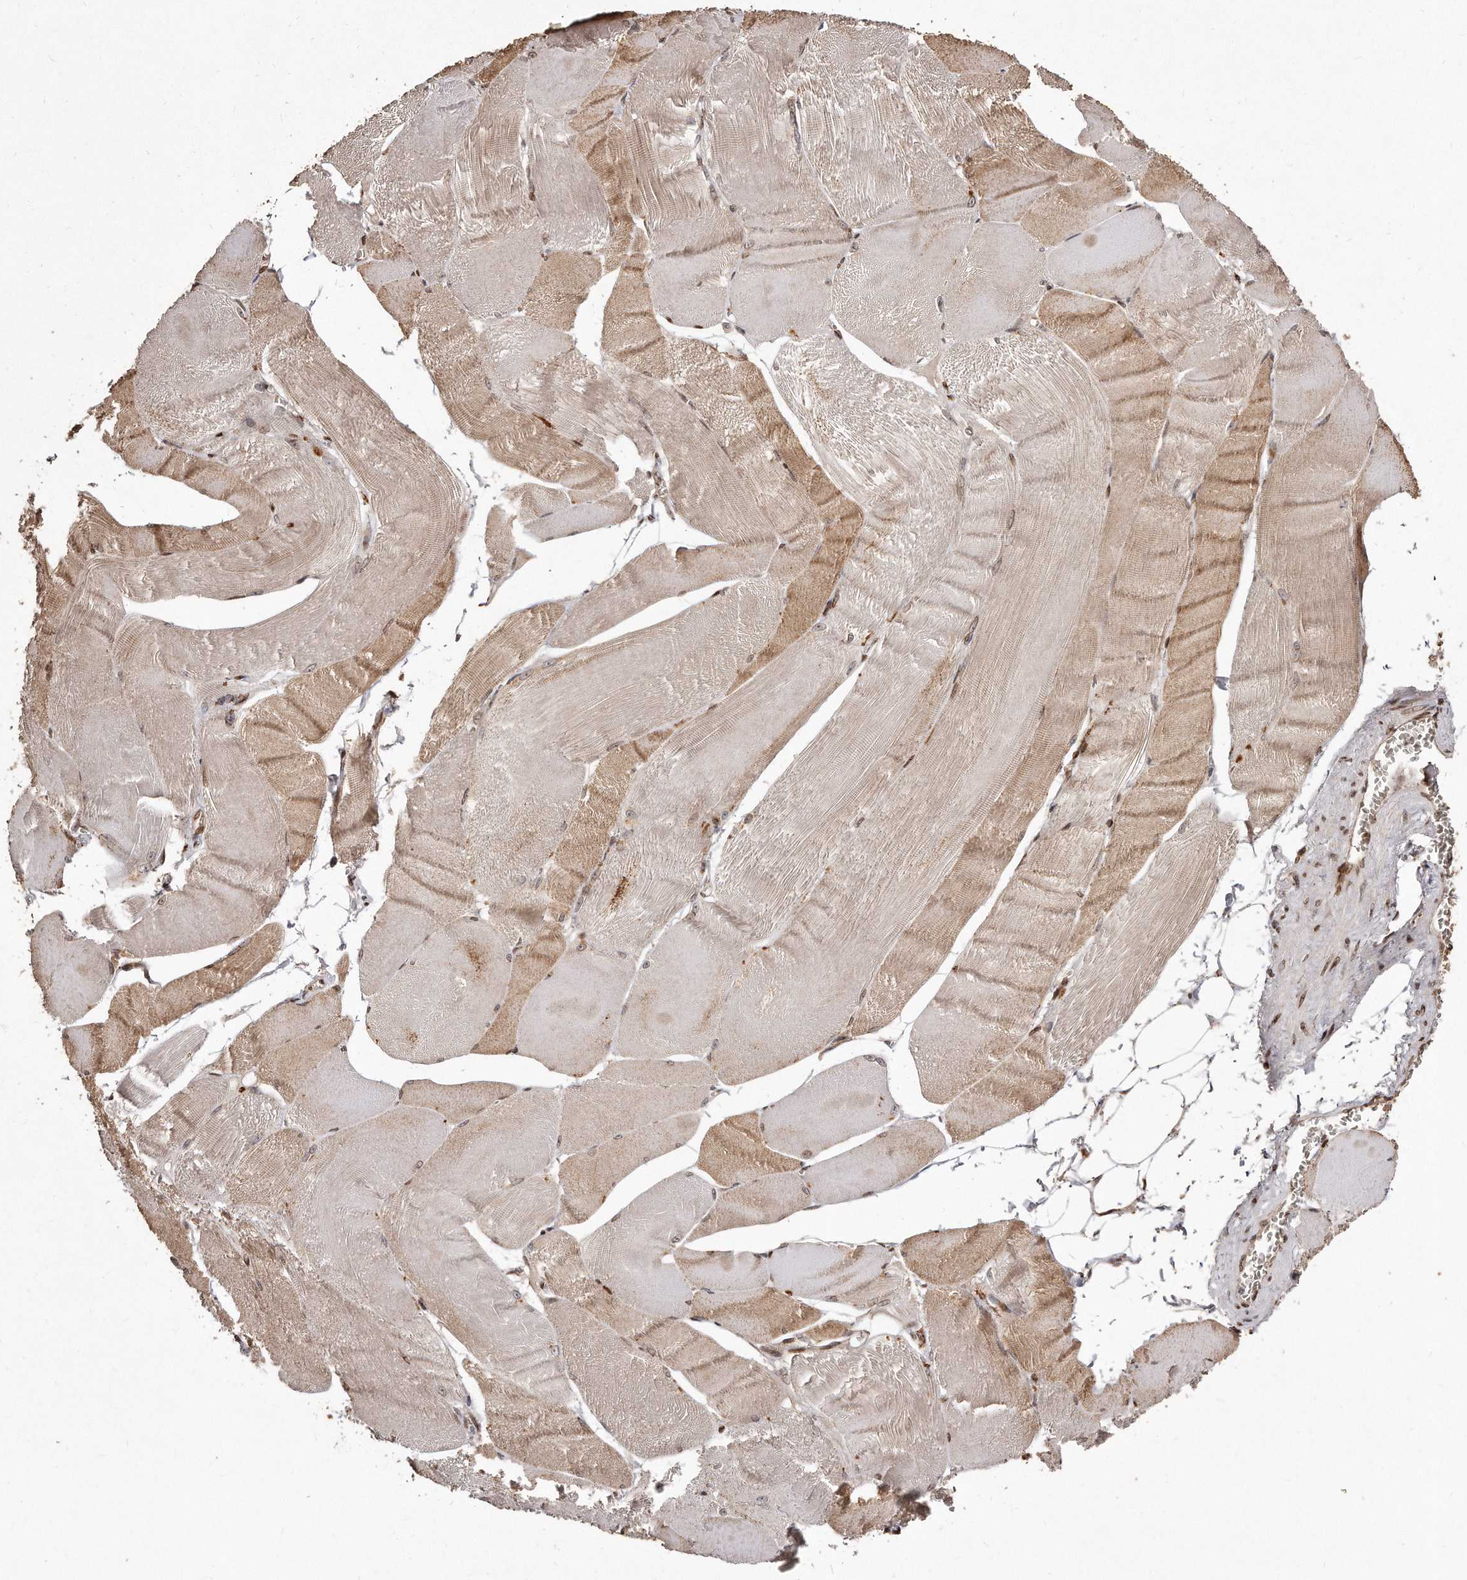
{"staining": {"intensity": "moderate", "quantity": ">75%", "location": "cytoplasmic/membranous,nuclear"}, "tissue": "skeletal muscle", "cell_type": "Myocytes", "image_type": "normal", "snomed": [{"axis": "morphology", "description": "Normal tissue, NOS"}, {"axis": "morphology", "description": "Basal cell carcinoma"}, {"axis": "topography", "description": "Skeletal muscle"}], "caption": "Skeletal muscle stained with immunohistochemistry reveals moderate cytoplasmic/membranous,nuclear positivity in approximately >75% of myocytes.", "gene": "HASPIN", "patient": {"sex": "female", "age": 64}}